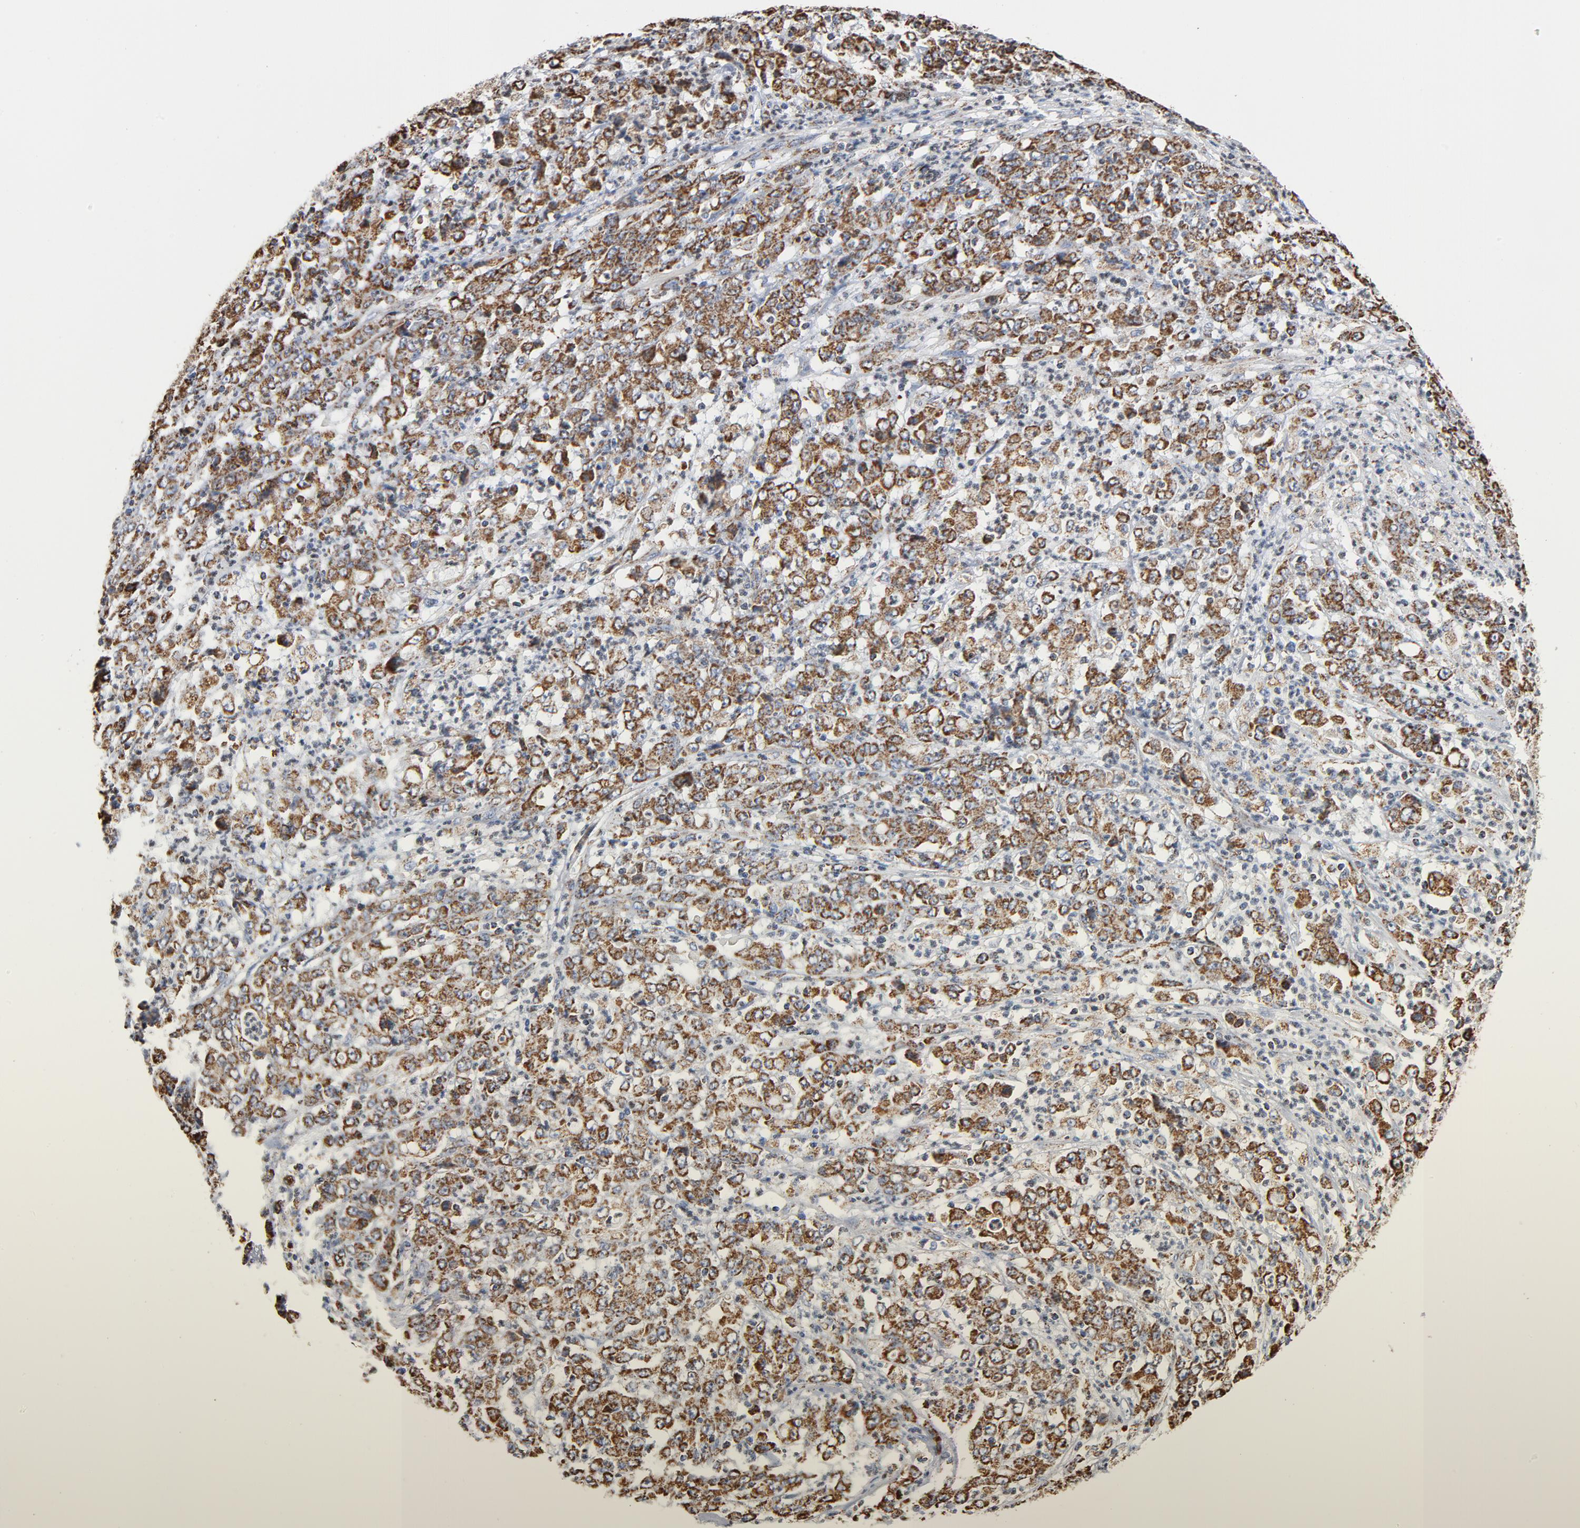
{"staining": {"intensity": "moderate", "quantity": ">75%", "location": "cytoplasmic/membranous"}, "tissue": "stomach cancer", "cell_type": "Tumor cells", "image_type": "cancer", "snomed": [{"axis": "morphology", "description": "Adenocarcinoma, NOS"}, {"axis": "topography", "description": "Stomach, lower"}], "caption": "Approximately >75% of tumor cells in human adenocarcinoma (stomach) show moderate cytoplasmic/membranous protein positivity as visualized by brown immunohistochemical staining.", "gene": "NDUFS4", "patient": {"sex": "female", "age": 71}}